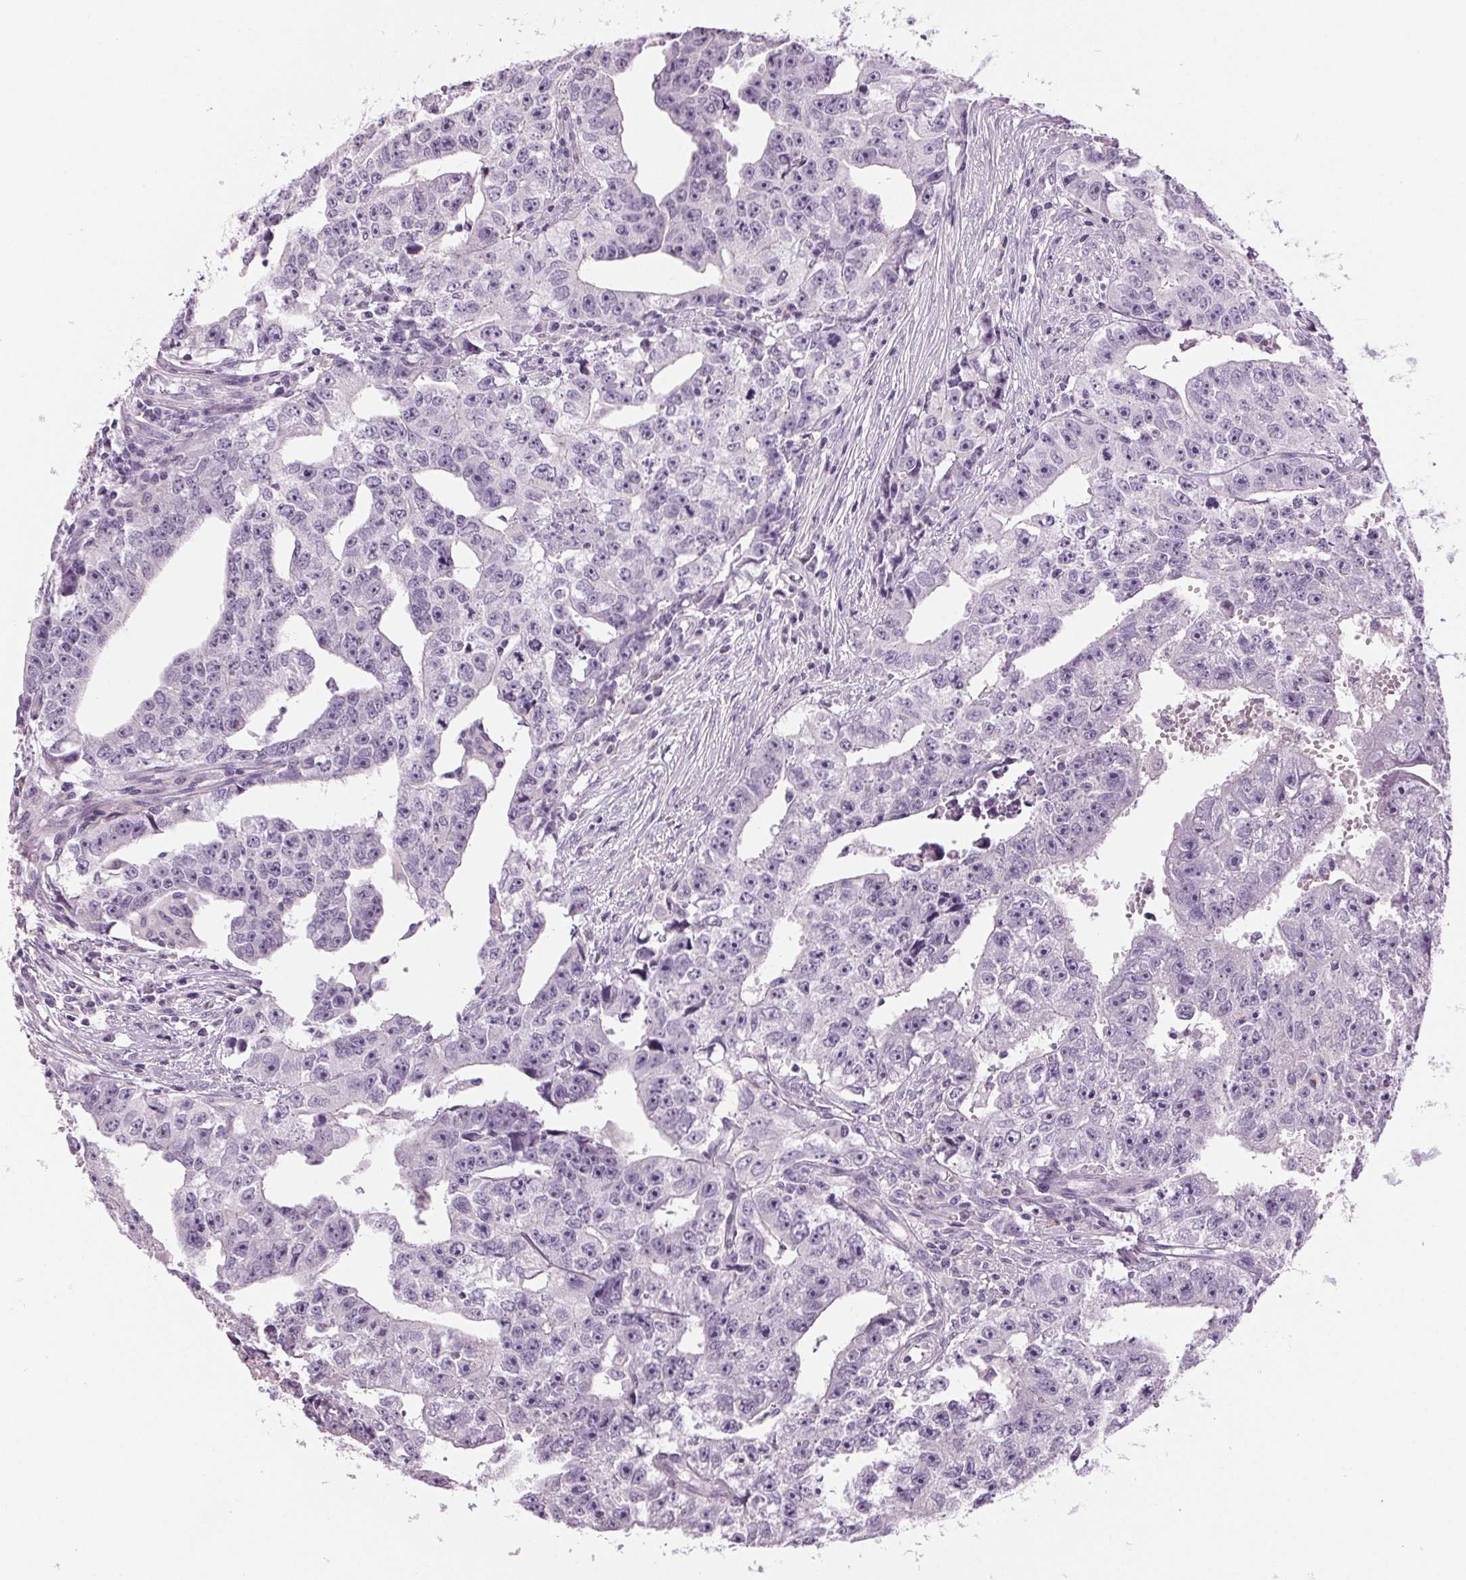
{"staining": {"intensity": "negative", "quantity": "none", "location": "none"}, "tissue": "testis cancer", "cell_type": "Tumor cells", "image_type": "cancer", "snomed": [{"axis": "morphology", "description": "Carcinoma, Embryonal, NOS"}, {"axis": "morphology", "description": "Teratoma, malignant, NOS"}, {"axis": "topography", "description": "Testis"}], "caption": "Immunohistochemical staining of human testis cancer reveals no significant positivity in tumor cells.", "gene": "MISP", "patient": {"sex": "male", "age": 24}}